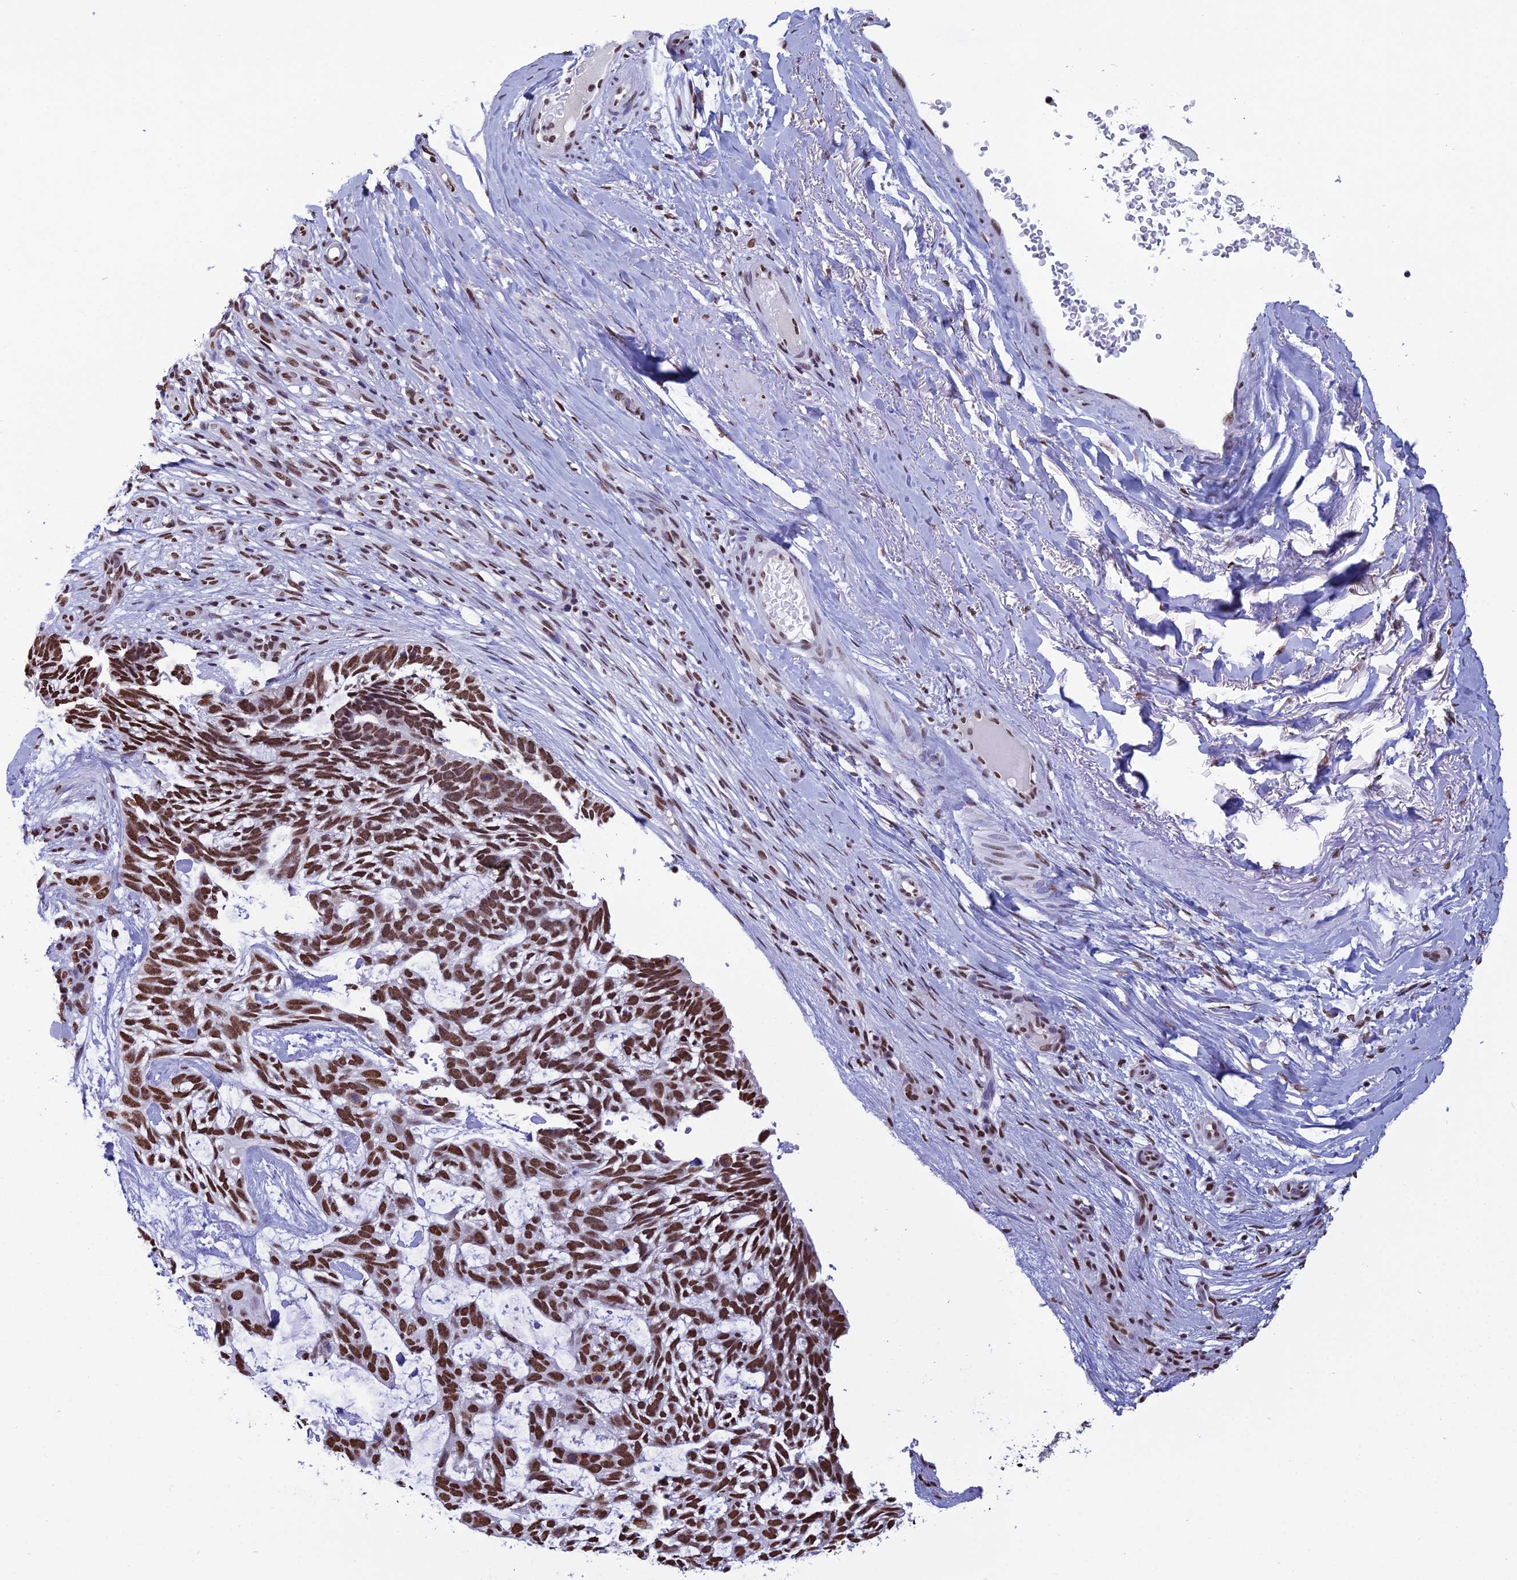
{"staining": {"intensity": "strong", "quantity": ">75%", "location": "nuclear"}, "tissue": "skin cancer", "cell_type": "Tumor cells", "image_type": "cancer", "snomed": [{"axis": "morphology", "description": "Basal cell carcinoma"}, {"axis": "topography", "description": "Skin"}], "caption": "Skin cancer (basal cell carcinoma) stained for a protein demonstrates strong nuclear positivity in tumor cells.", "gene": "PRAMEF12", "patient": {"sex": "male", "age": 88}}